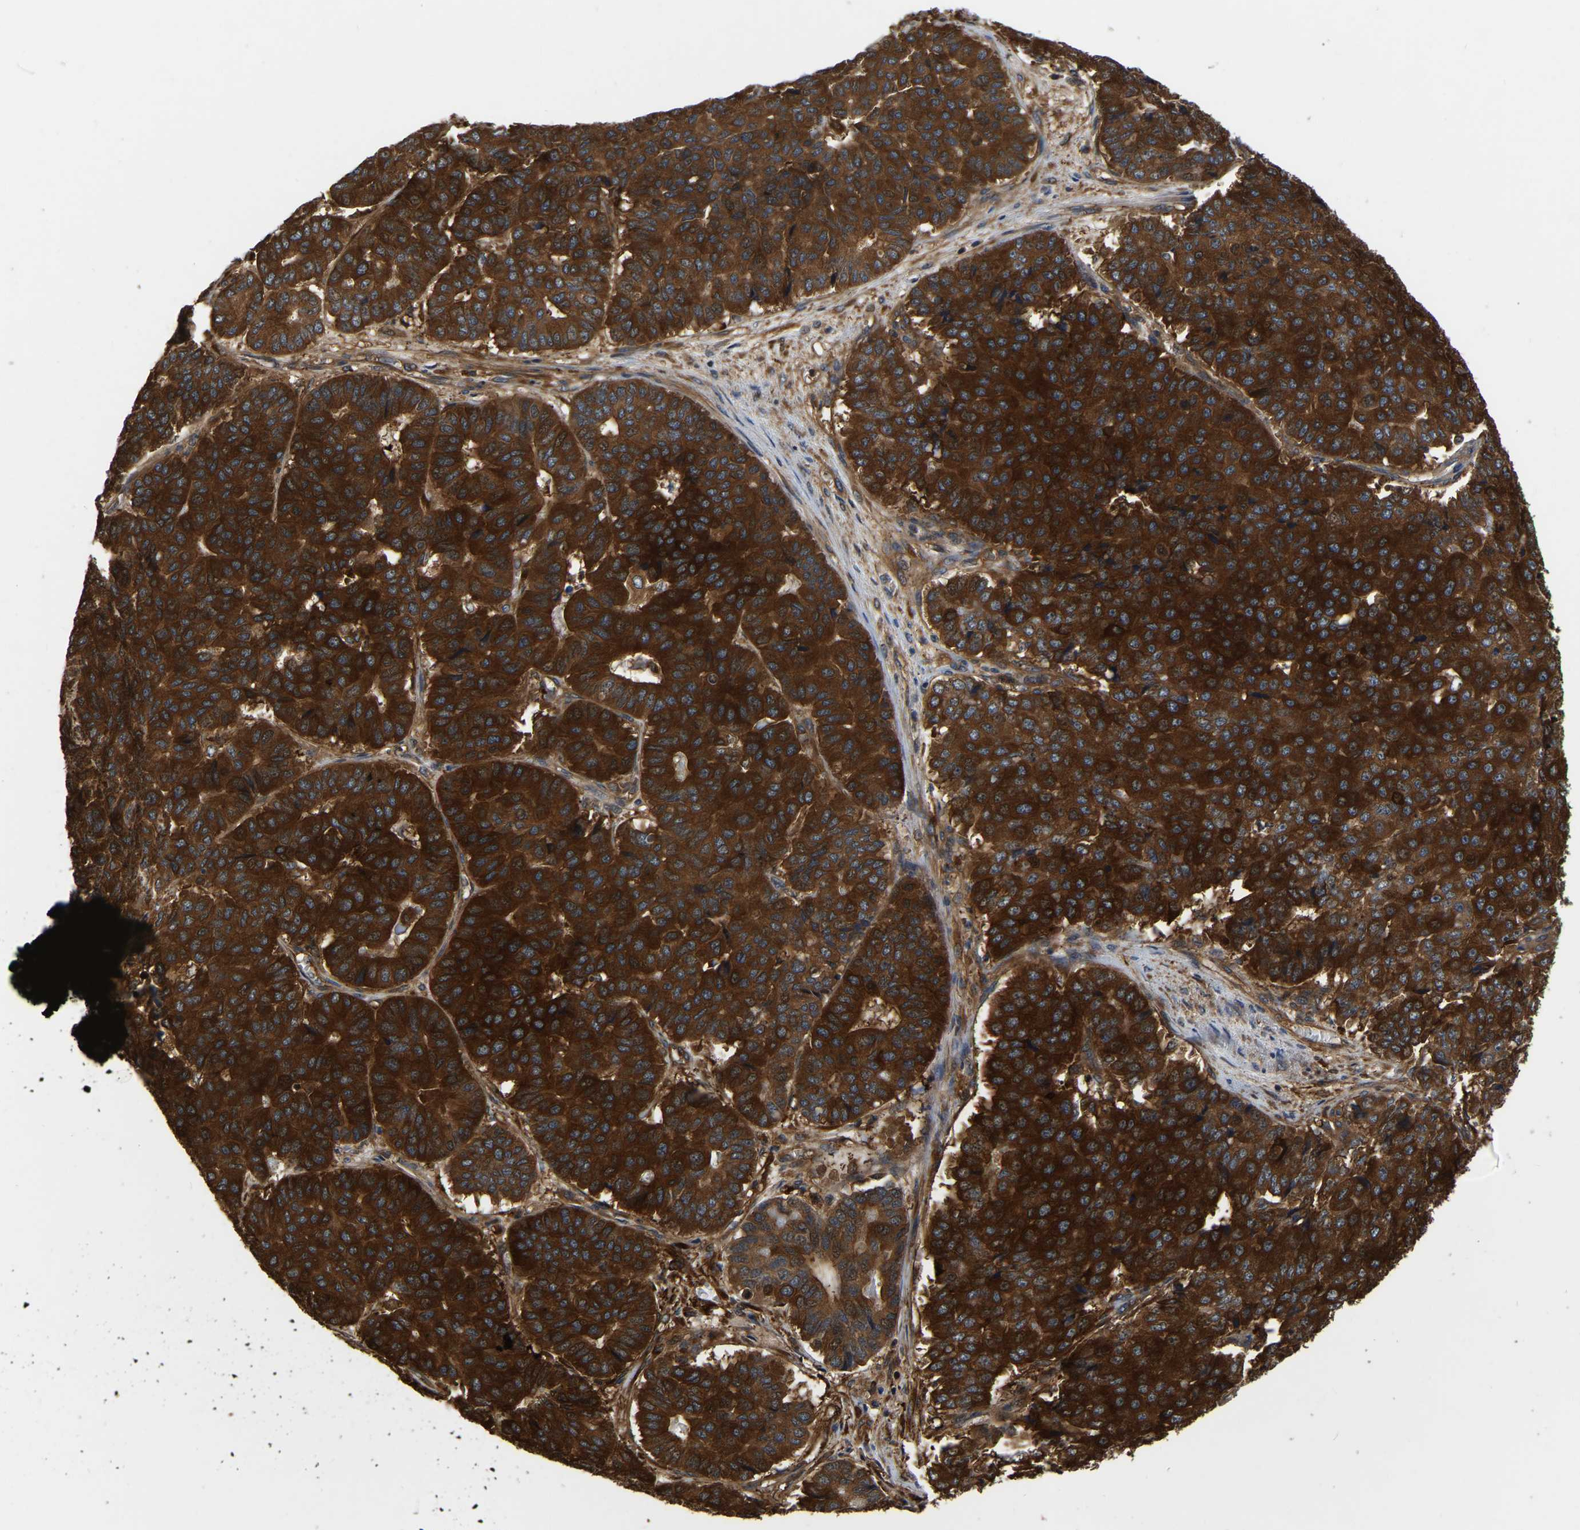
{"staining": {"intensity": "strong", "quantity": ">75%", "location": "cytoplasmic/membranous"}, "tissue": "pancreatic cancer", "cell_type": "Tumor cells", "image_type": "cancer", "snomed": [{"axis": "morphology", "description": "Adenocarcinoma, NOS"}, {"axis": "topography", "description": "Pancreas"}], "caption": "High-power microscopy captured an IHC image of adenocarcinoma (pancreatic), revealing strong cytoplasmic/membranous staining in about >75% of tumor cells.", "gene": "GARS1", "patient": {"sex": "male", "age": 50}}